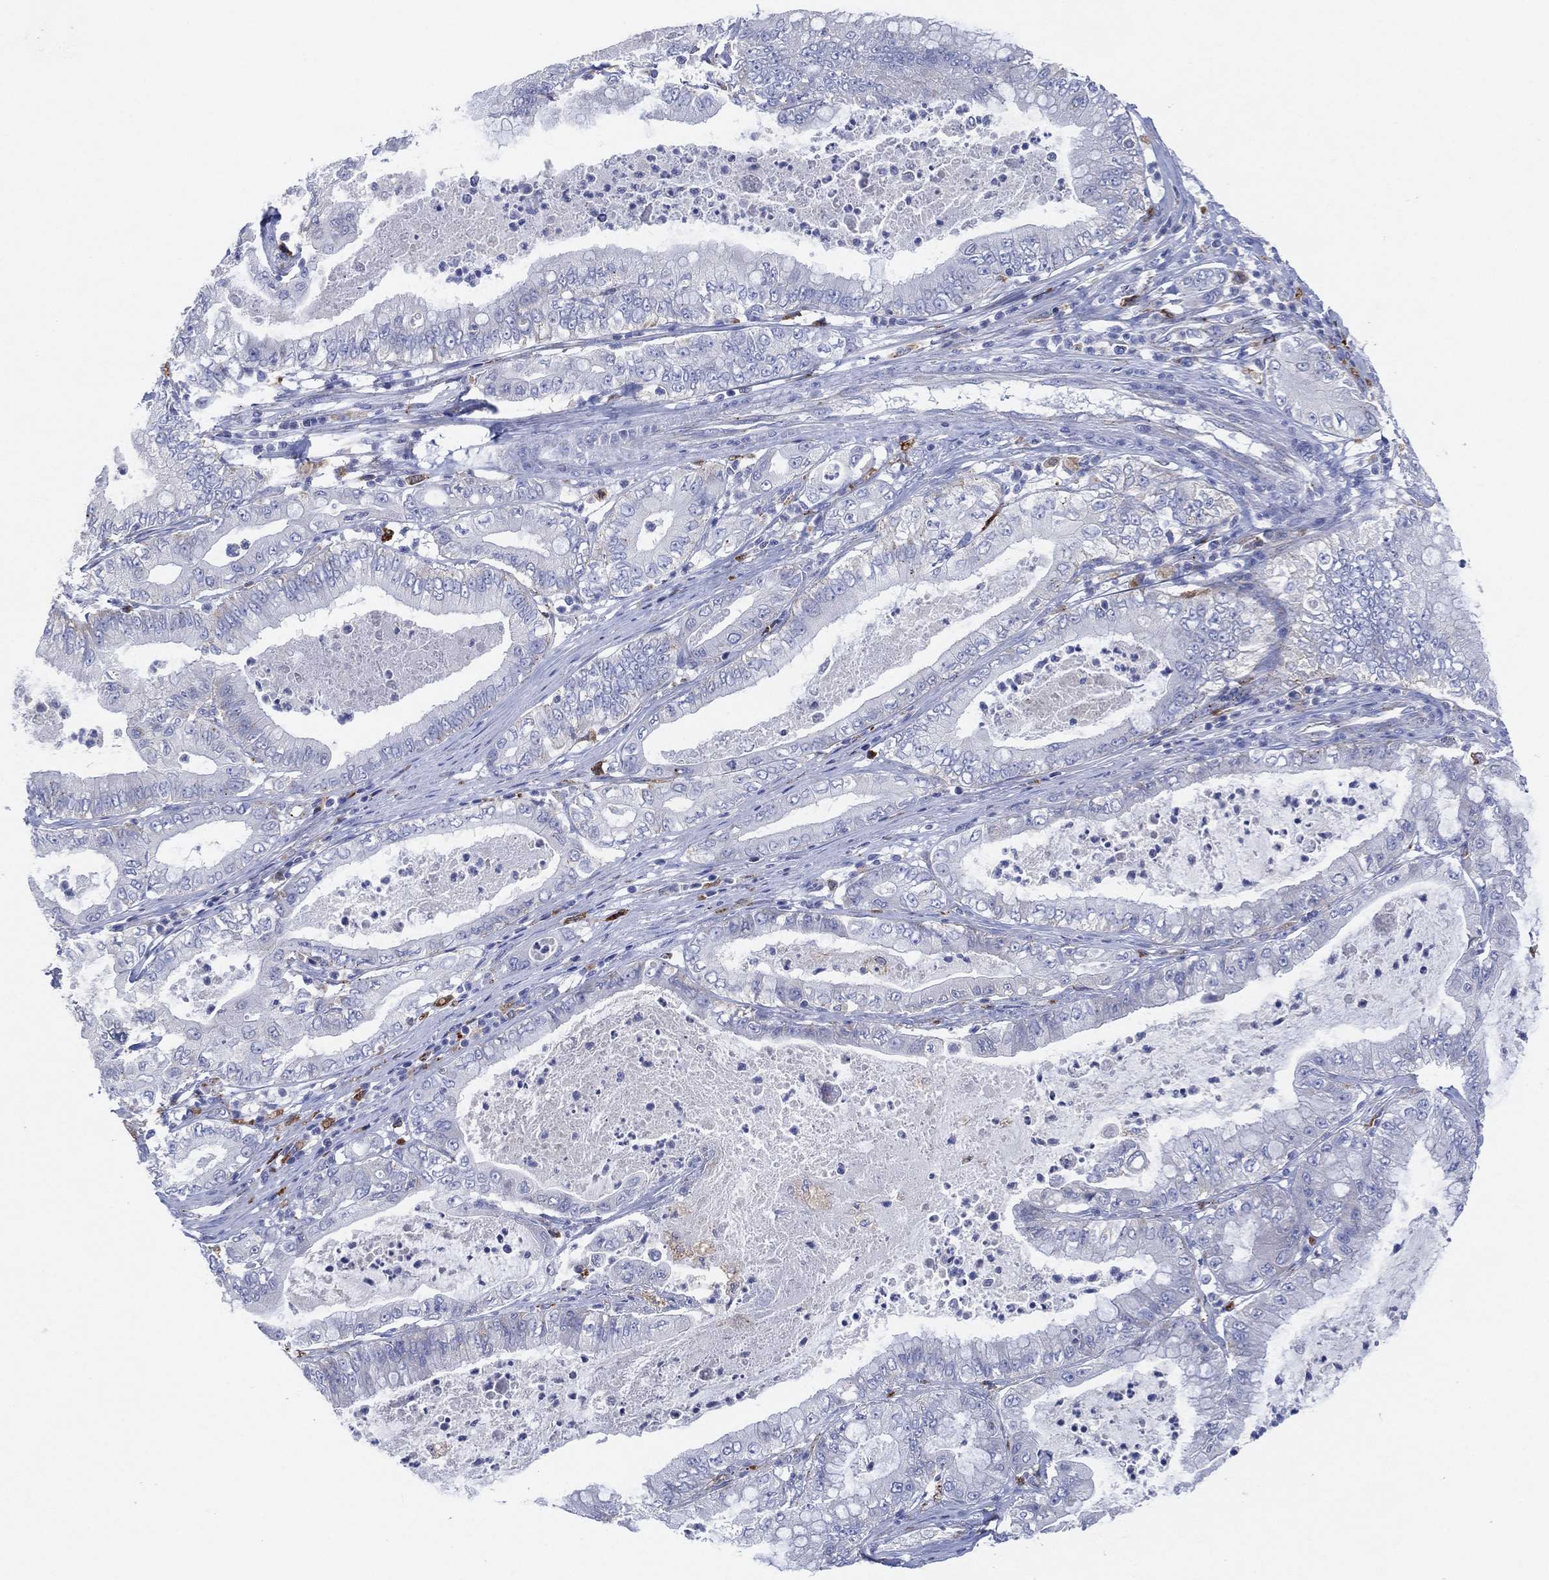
{"staining": {"intensity": "negative", "quantity": "none", "location": "none"}, "tissue": "pancreatic cancer", "cell_type": "Tumor cells", "image_type": "cancer", "snomed": [{"axis": "morphology", "description": "Adenocarcinoma, NOS"}, {"axis": "topography", "description": "Pancreas"}], "caption": "There is no significant staining in tumor cells of pancreatic adenocarcinoma.", "gene": "GALNS", "patient": {"sex": "male", "age": 71}}